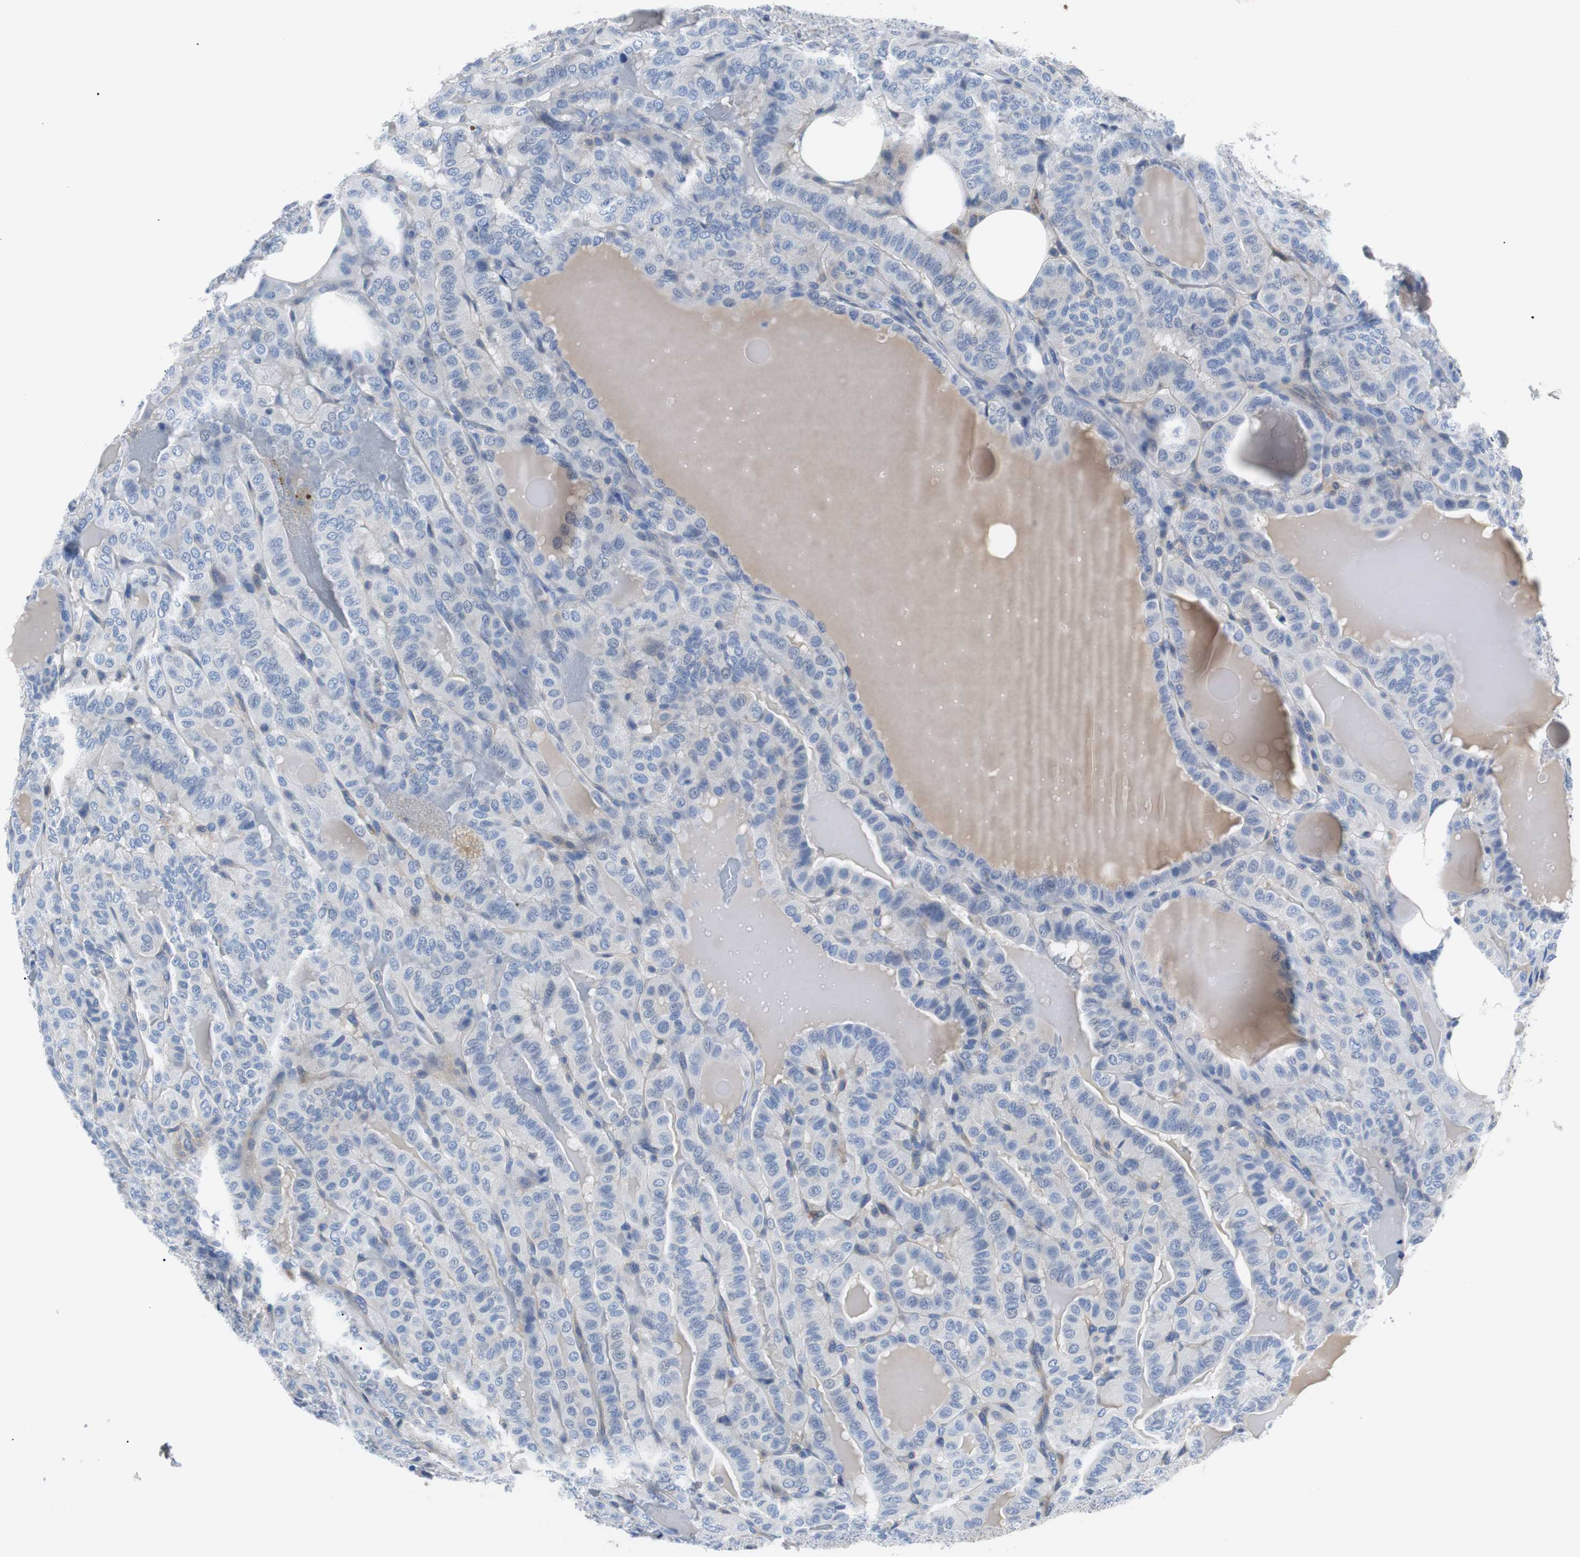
{"staining": {"intensity": "negative", "quantity": "none", "location": "none"}, "tissue": "thyroid cancer", "cell_type": "Tumor cells", "image_type": "cancer", "snomed": [{"axis": "morphology", "description": "Papillary adenocarcinoma, NOS"}, {"axis": "topography", "description": "Thyroid gland"}], "caption": "The image demonstrates no staining of tumor cells in papillary adenocarcinoma (thyroid).", "gene": "EEF2K", "patient": {"sex": "male", "age": 77}}